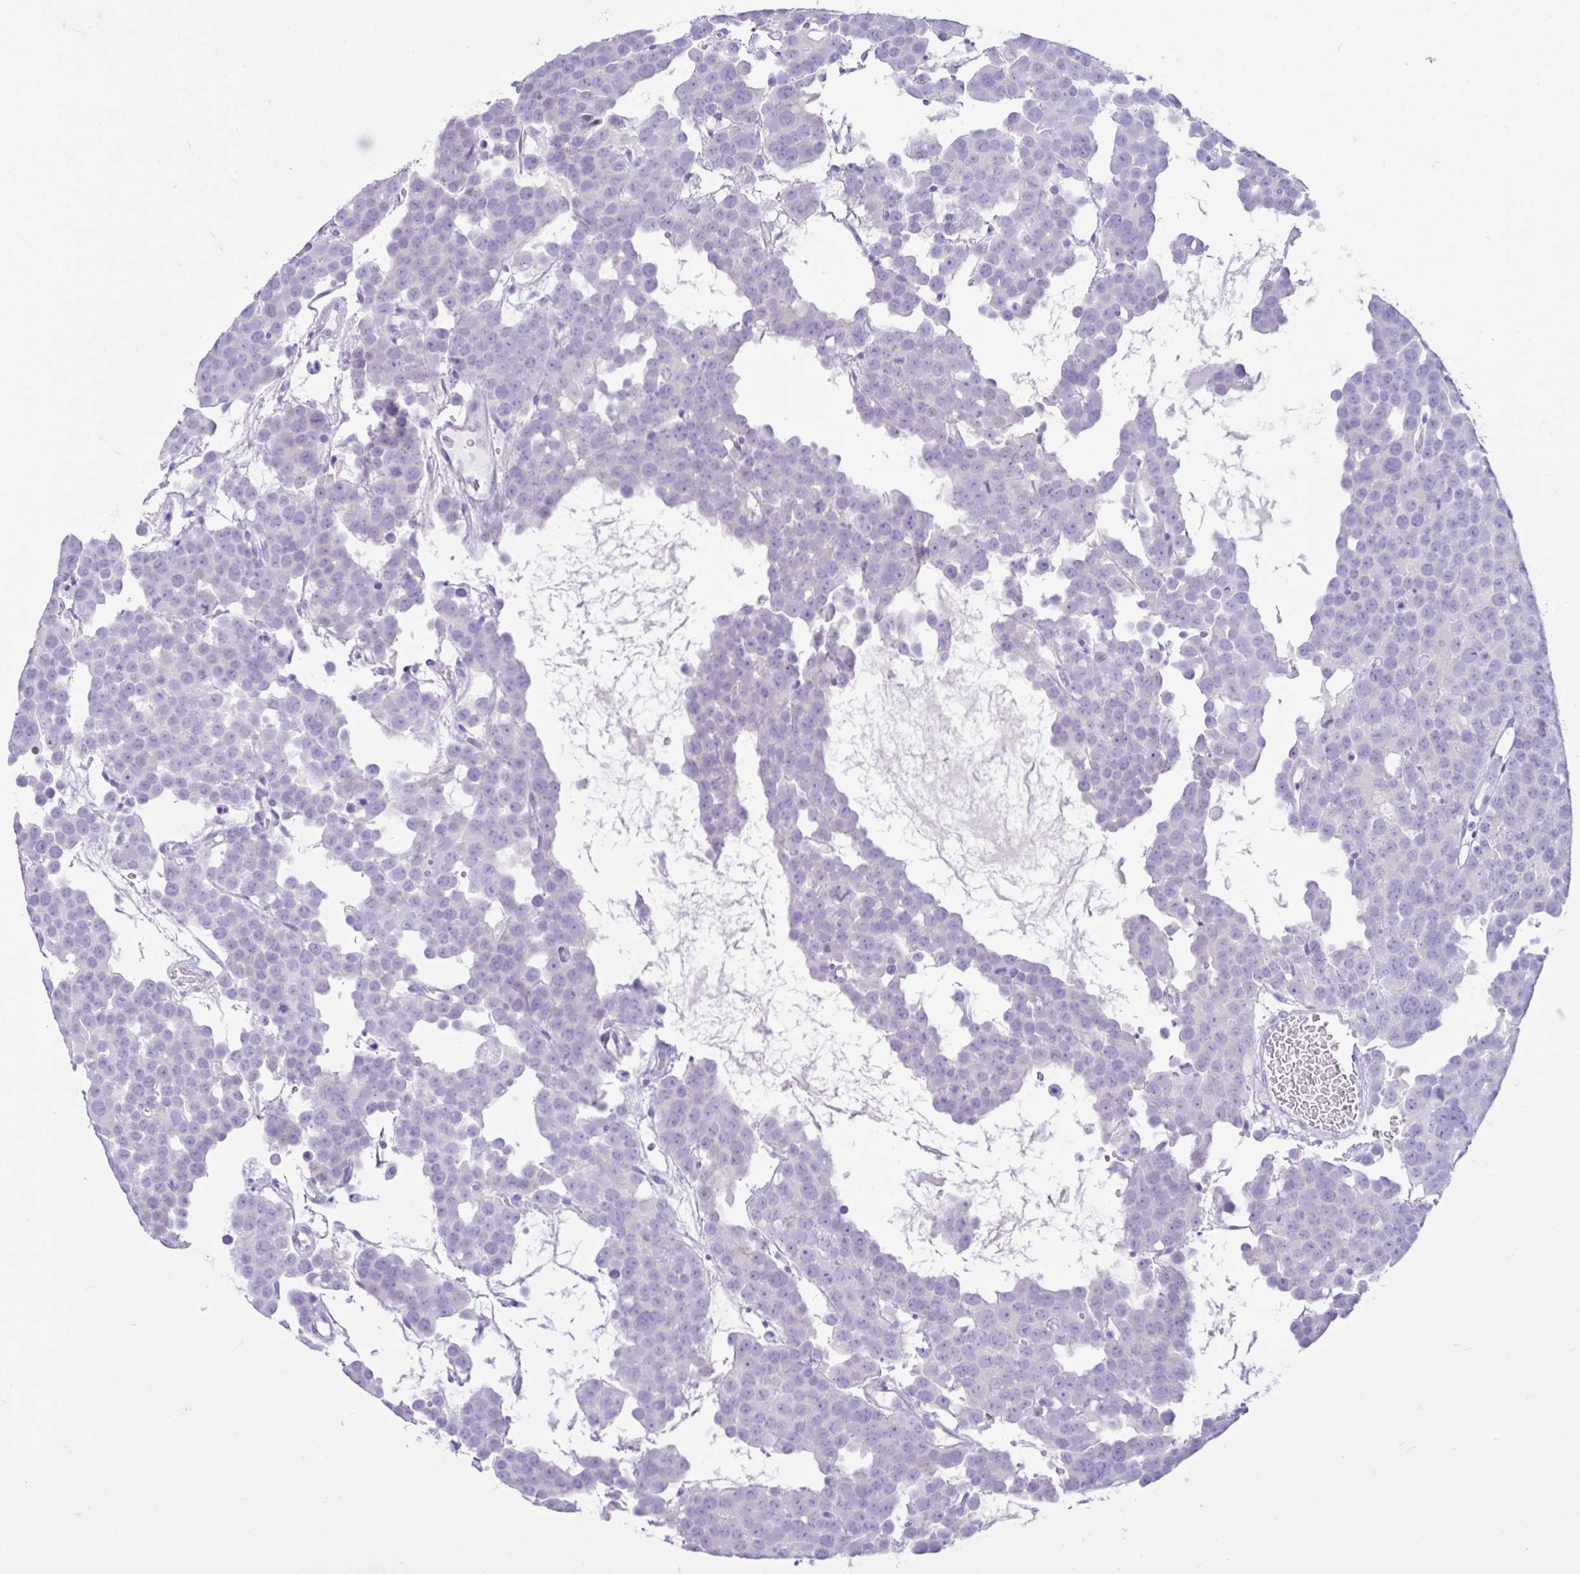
{"staining": {"intensity": "negative", "quantity": "none", "location": "none"}, "tissue": "testis cancer", "cell_type": "Tumor cells", "image_type": "cancer", "snomed": [{"axis": "morphology", "description": "Seminoma, NOS"}, {"axis": "topography", "description": "Testis"}], "caption": "This is an IHC photomicrograph of human testis cancer (seminoma). There is no positivity in tumor cells.", "gene": "CYP19A1", "patient": {"sex": "male", "age": 71}}